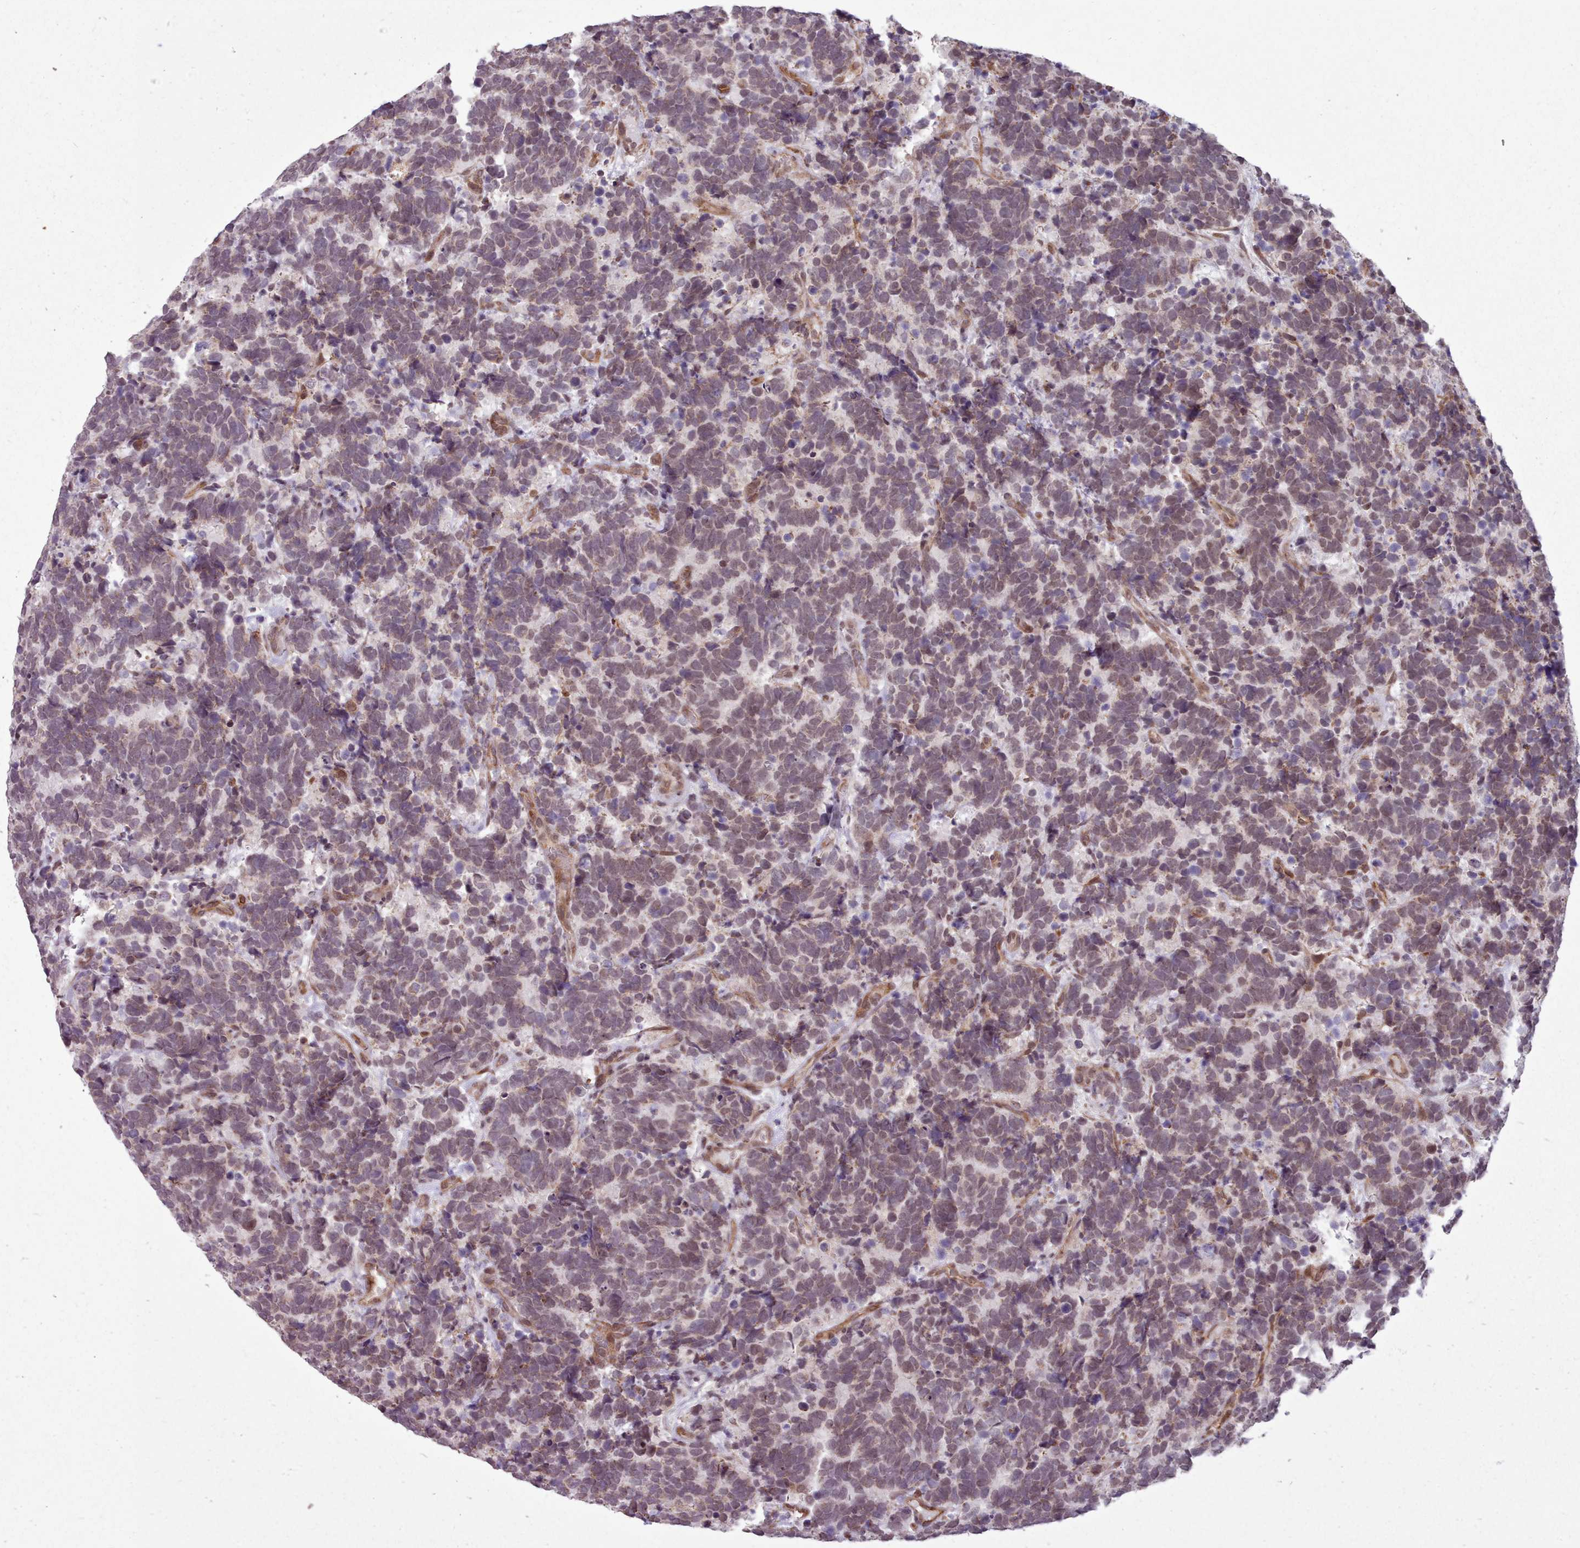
{"staining": {"intensity": "weak", "quantity": "<25%", "location": "cytoplasmic/membranous"}, "tissue": "carcinoid", "cell_type": "Tumor cells", "image_type": "cancer", "snomed": [{"axis": "morphology", "description": "Carcinoma, NOS"}, {"axis": "morphology", "description": "Carcinoid, malignant, NOS"}, {"axis": "topography", "description": "Urinary bladder"}], "caption": "This is a photomicrograph of immunohistochemistry staining of carcinoid, which shows no expression in tumor cells. (Brightfield microscopy of DAB (3,3'-diaminobenzidine) IHC at high magnification).", "gene": "ZMYM4", "patient": {"sex": "male", "age": 57}}